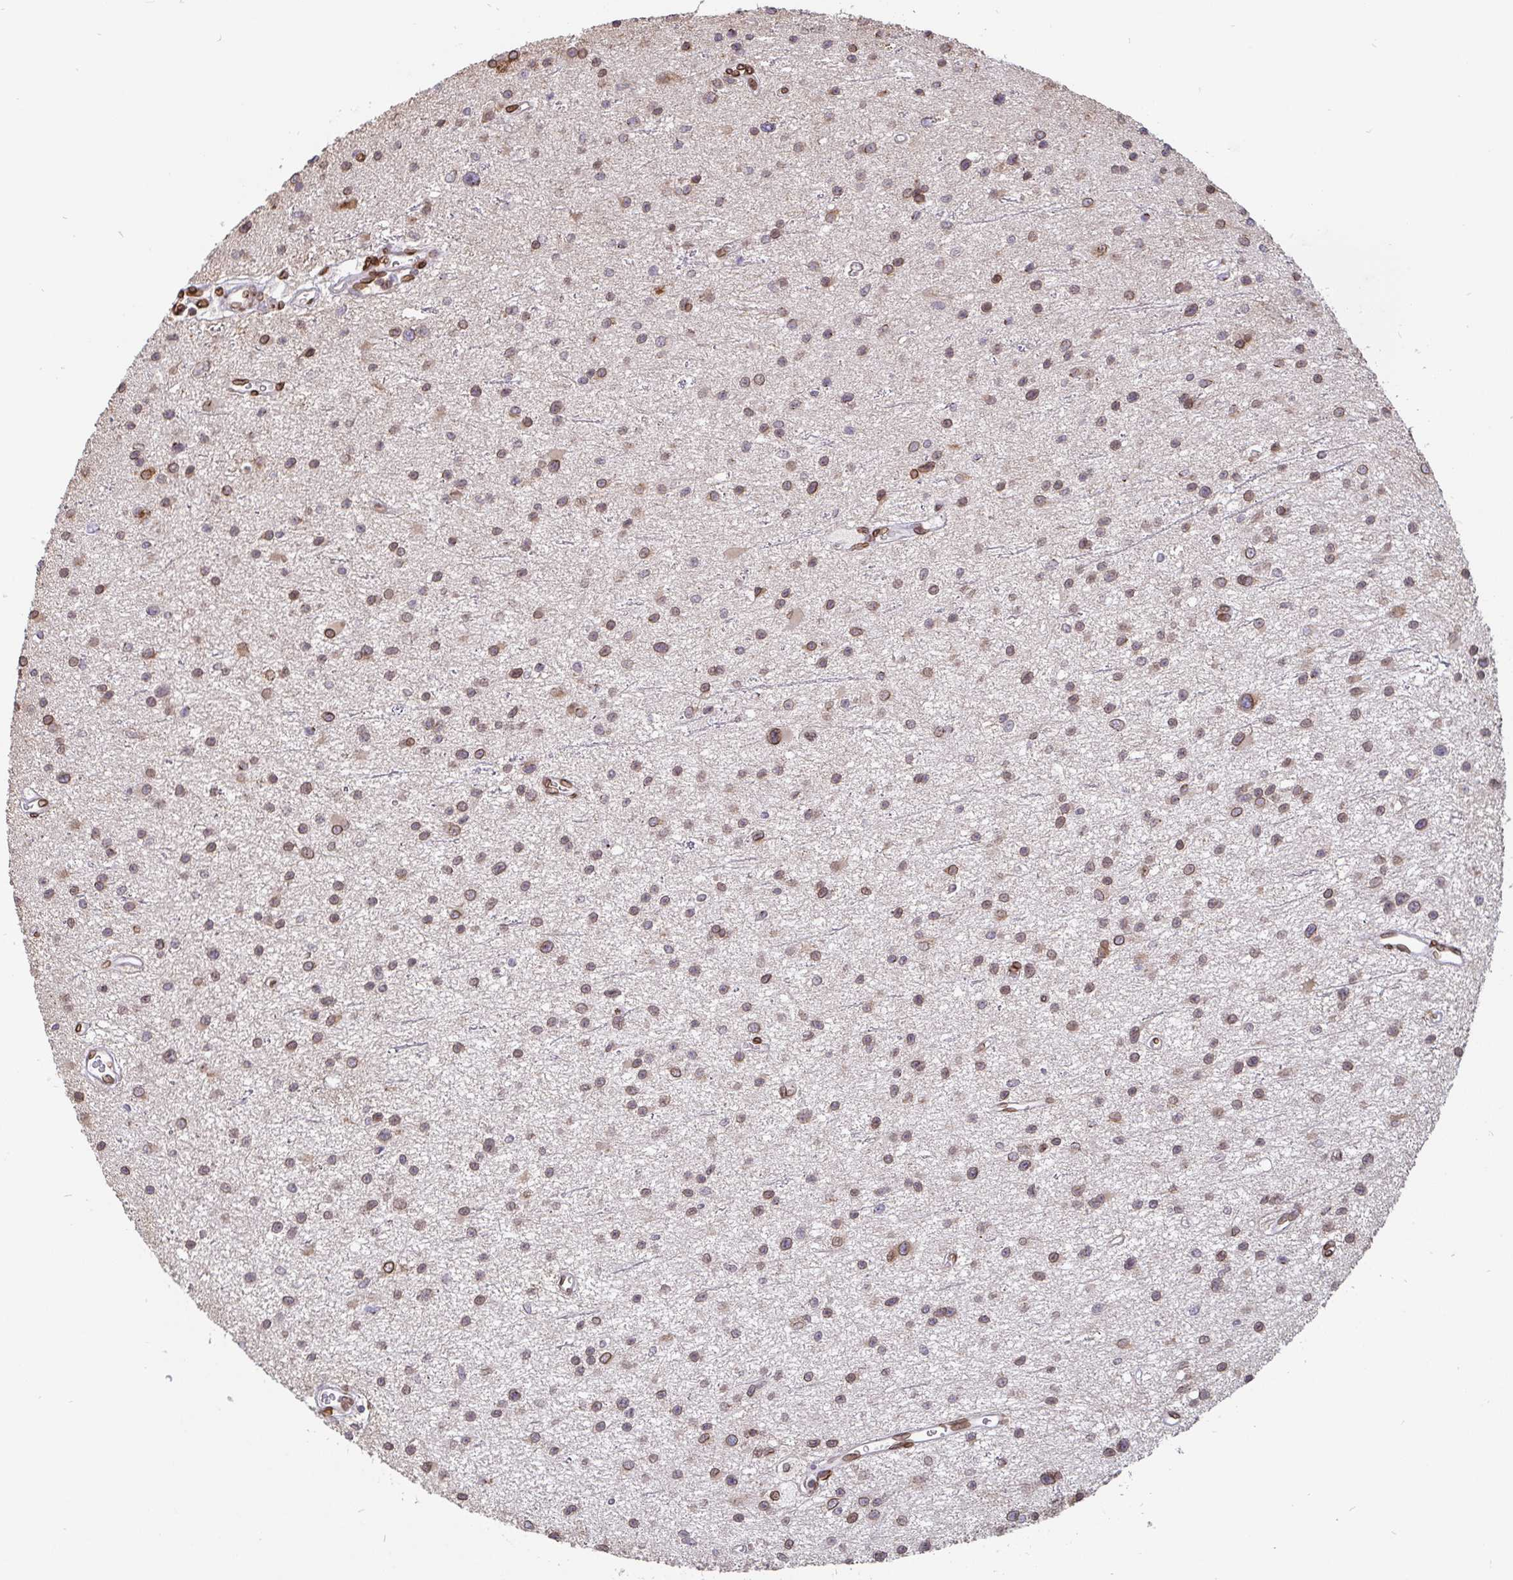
{"staining": {"intensity": "weak", "quantity": ">75%", "location": "cytoplasmic/membranous,nuclear"}, "tissue": "glioma", "cell_type": "Tumor cells", "image_type": "cancer", "snomed": [{"axis": "morphology", "description": "Glioma, malignant, Low grade"}, {"axis": "topography", "description": "Brain"}], "caption": "The image exhibits immunohistochemical staining of malignant low-grade glioma. There is weak cytoplasmic/membranous and nuclear positivity is present in about >75% of tumor cells. Immunohistochemistry (ihc) stains the protein of interest in brown and the nuclei are stained blue.", "gene": "EMD", "patient": {"sex": "male", "age": 43}}